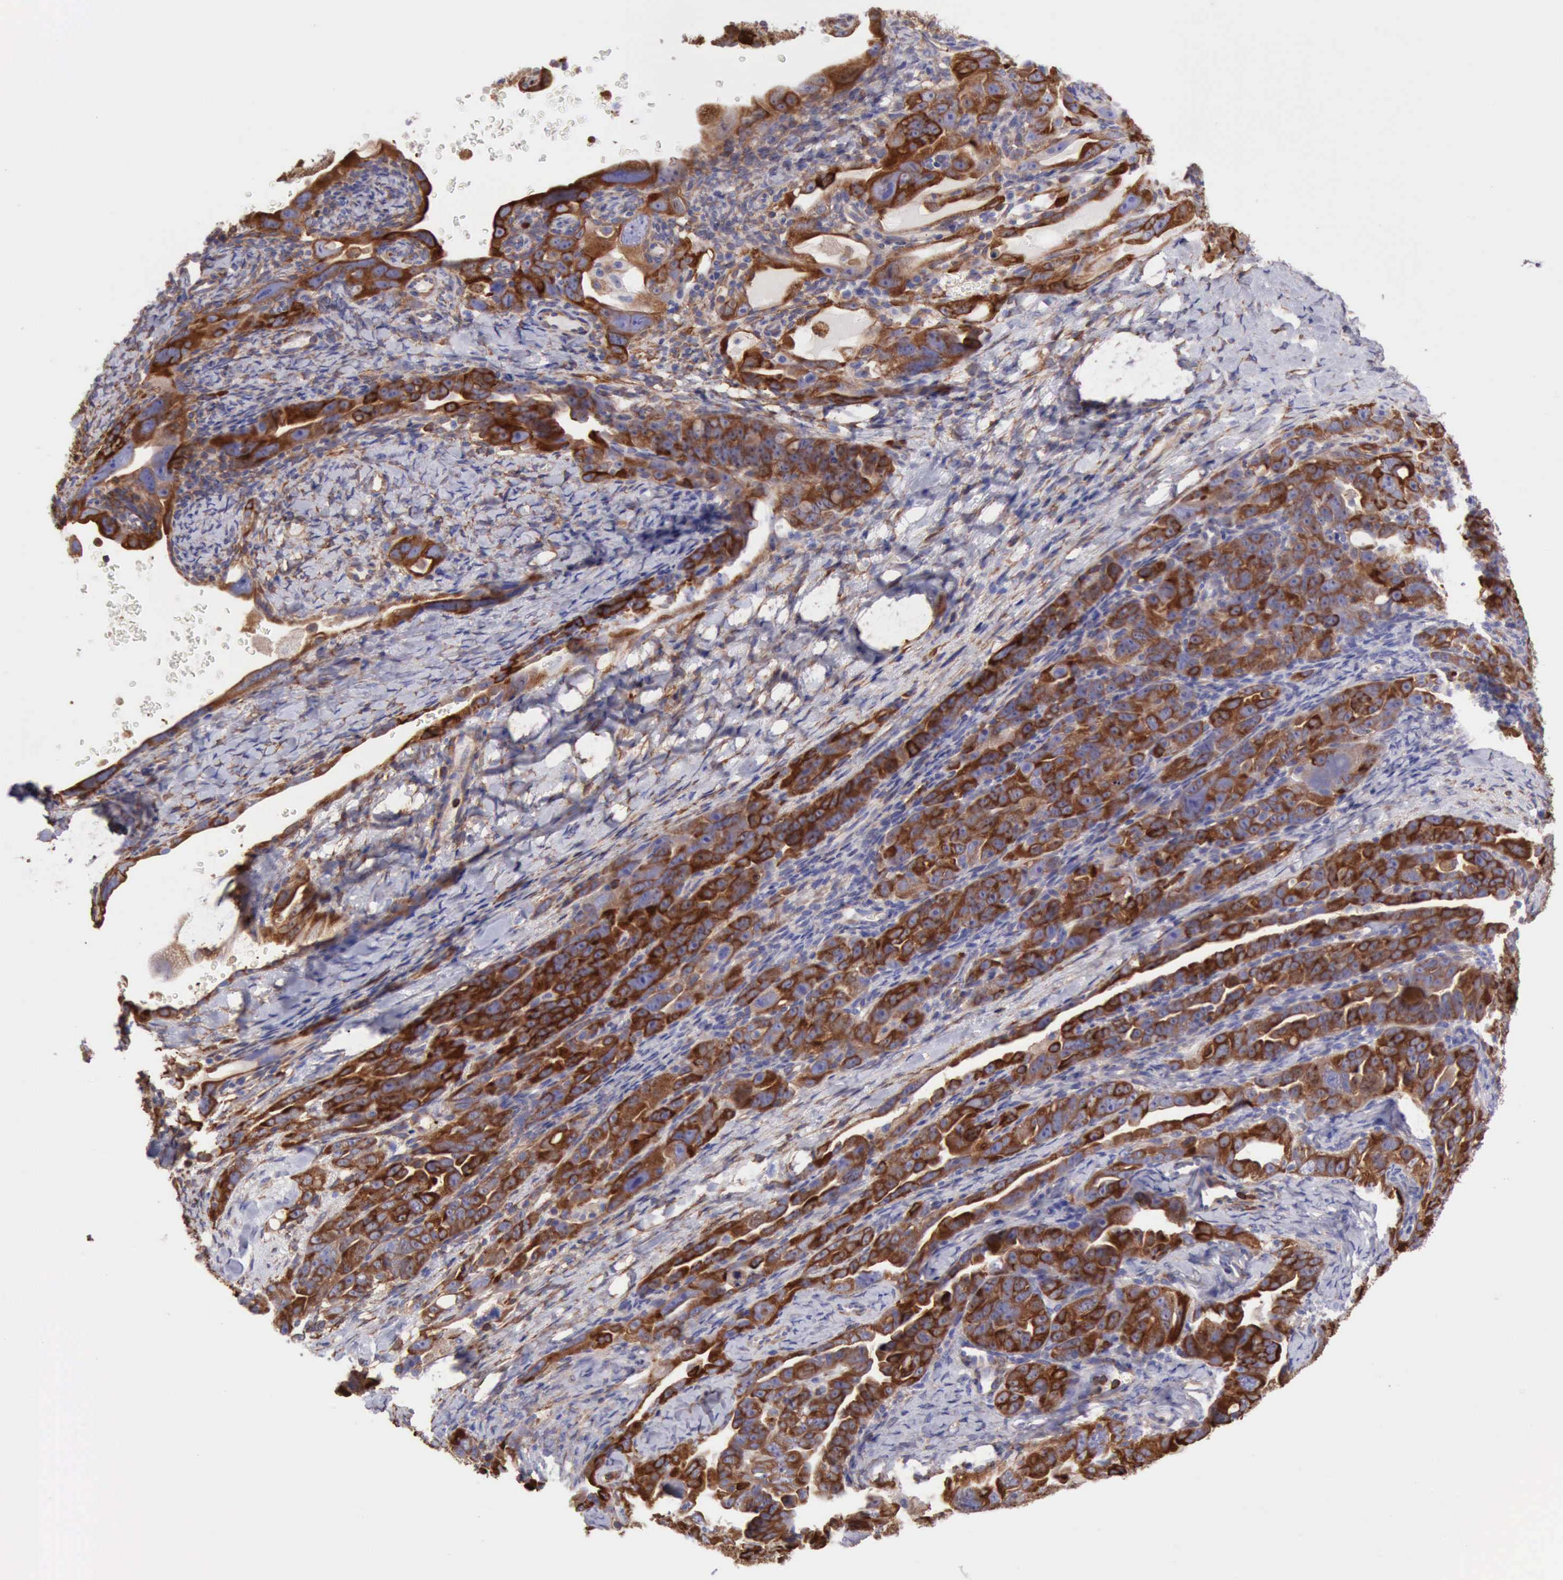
{"staining": {"intensity": "strong", "quantity": ">75%", "location": "cytoplasmic/membranous"}, "tissue": "ovarian cancer", "cell_type": "Tumor cells", "image_type": "cancer", "snomed": [{"axis": "morphology", "description": "Cystadenocarcinoma, serous, NOS"}, {"axis": "topography", "description": "Ovary"}], "caption": "A photomicrograph showing strong cytoplasmic/membranous expression in about >75% of tumor cells in ovarian cancer (serous cystadenocarcinoma), as visualized by brown immunohistochemical staining.", "gene": "FLNA", "patient": {"sex": "female", "age": 66}}